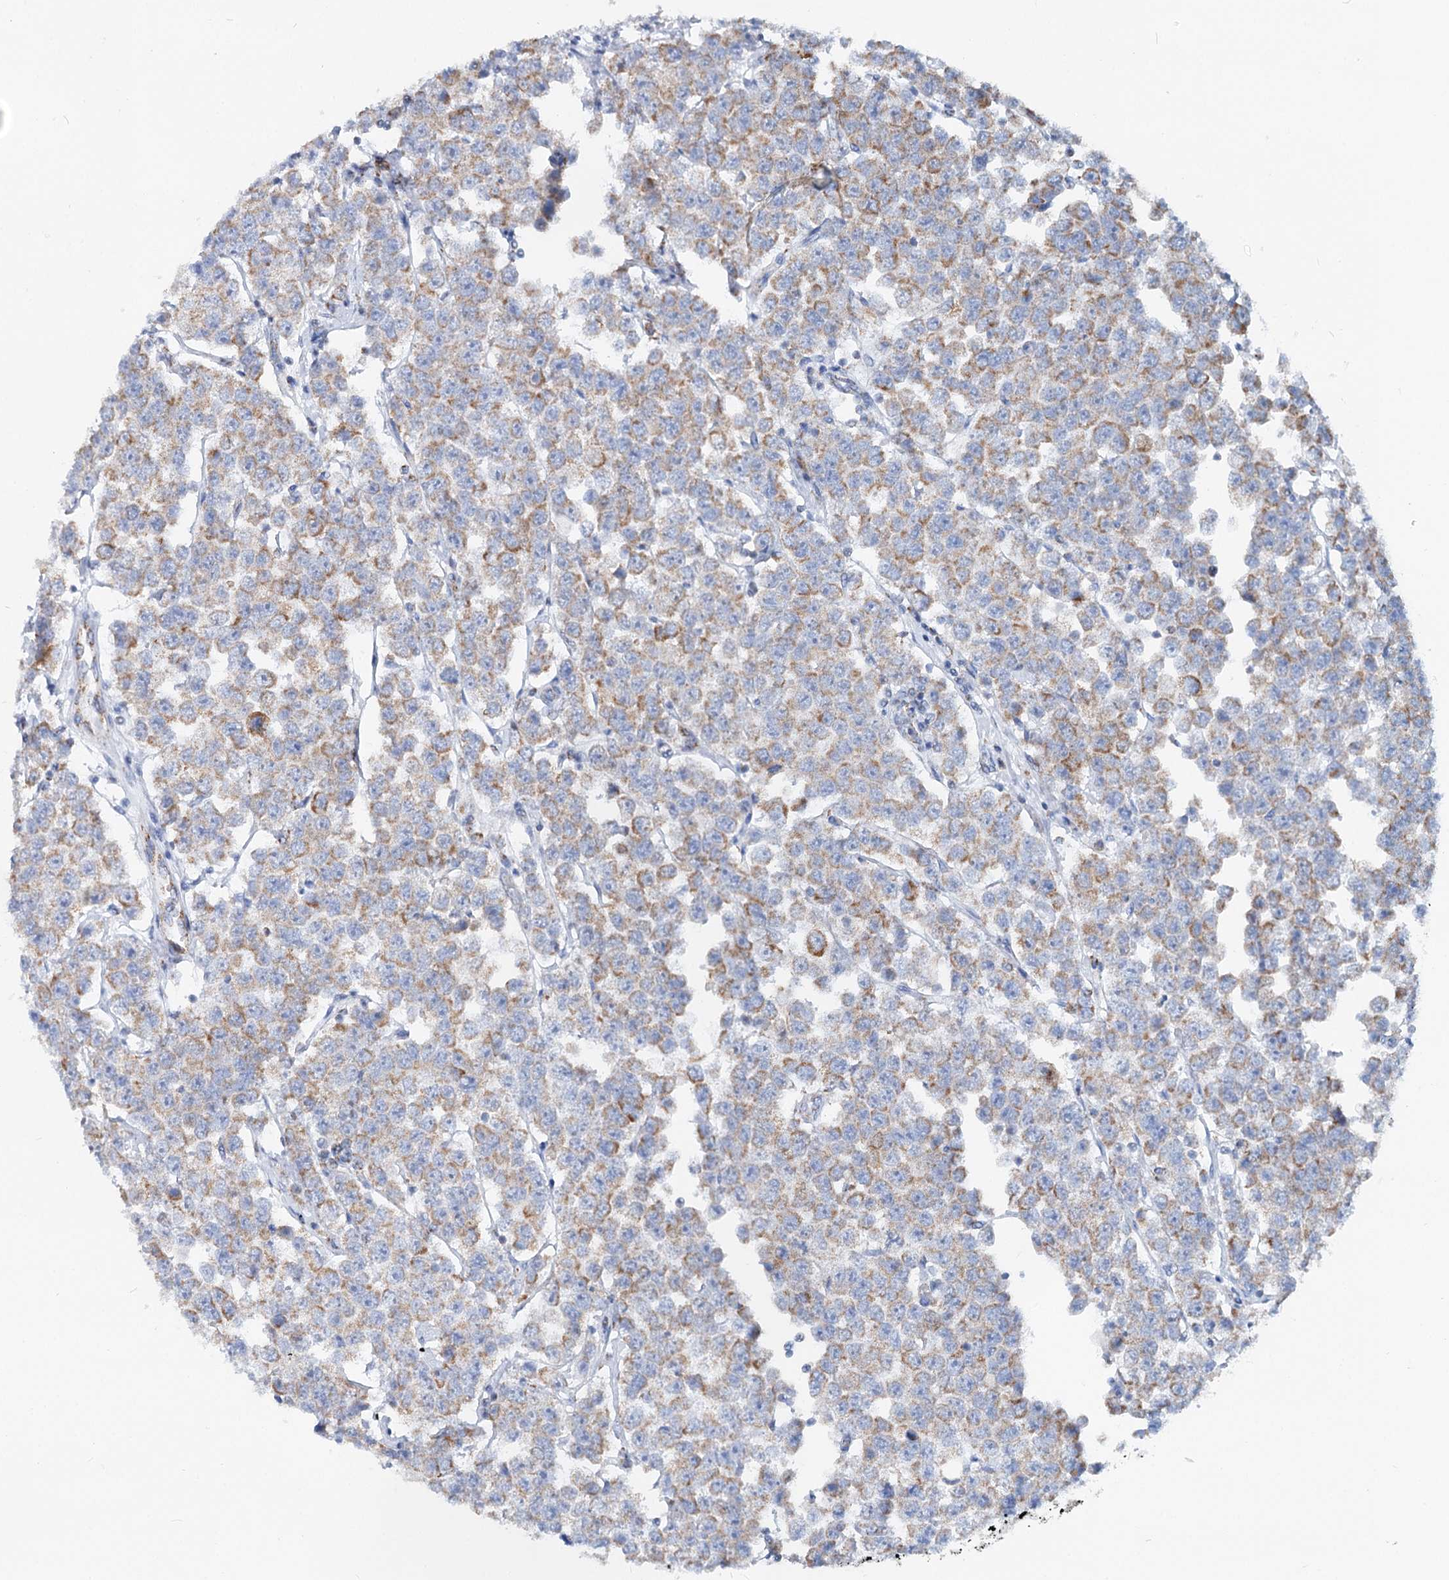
{"staining": {"intensity": "moderate", "quantity": "25%-75%", "location": "cytoplasmic/membranous"}, "tissue": "testis cancer", "cell_type": "Tumor cells", "image_type": "cancer", "snomed": [{"axis": "morphology", "description": "Seminoma, NOS"}, {"axis": "topography", "description": "Testis"}], "caption": "DAB immunohistochemical staining of testis seminoma shows moderate cytoplasmic/membranous protein staining in approximately 25%-75% of tumor cells. Nuclei are stained in blue.", "gene": "MCCC2", "patient": {"sex": "male", "age": 28}}